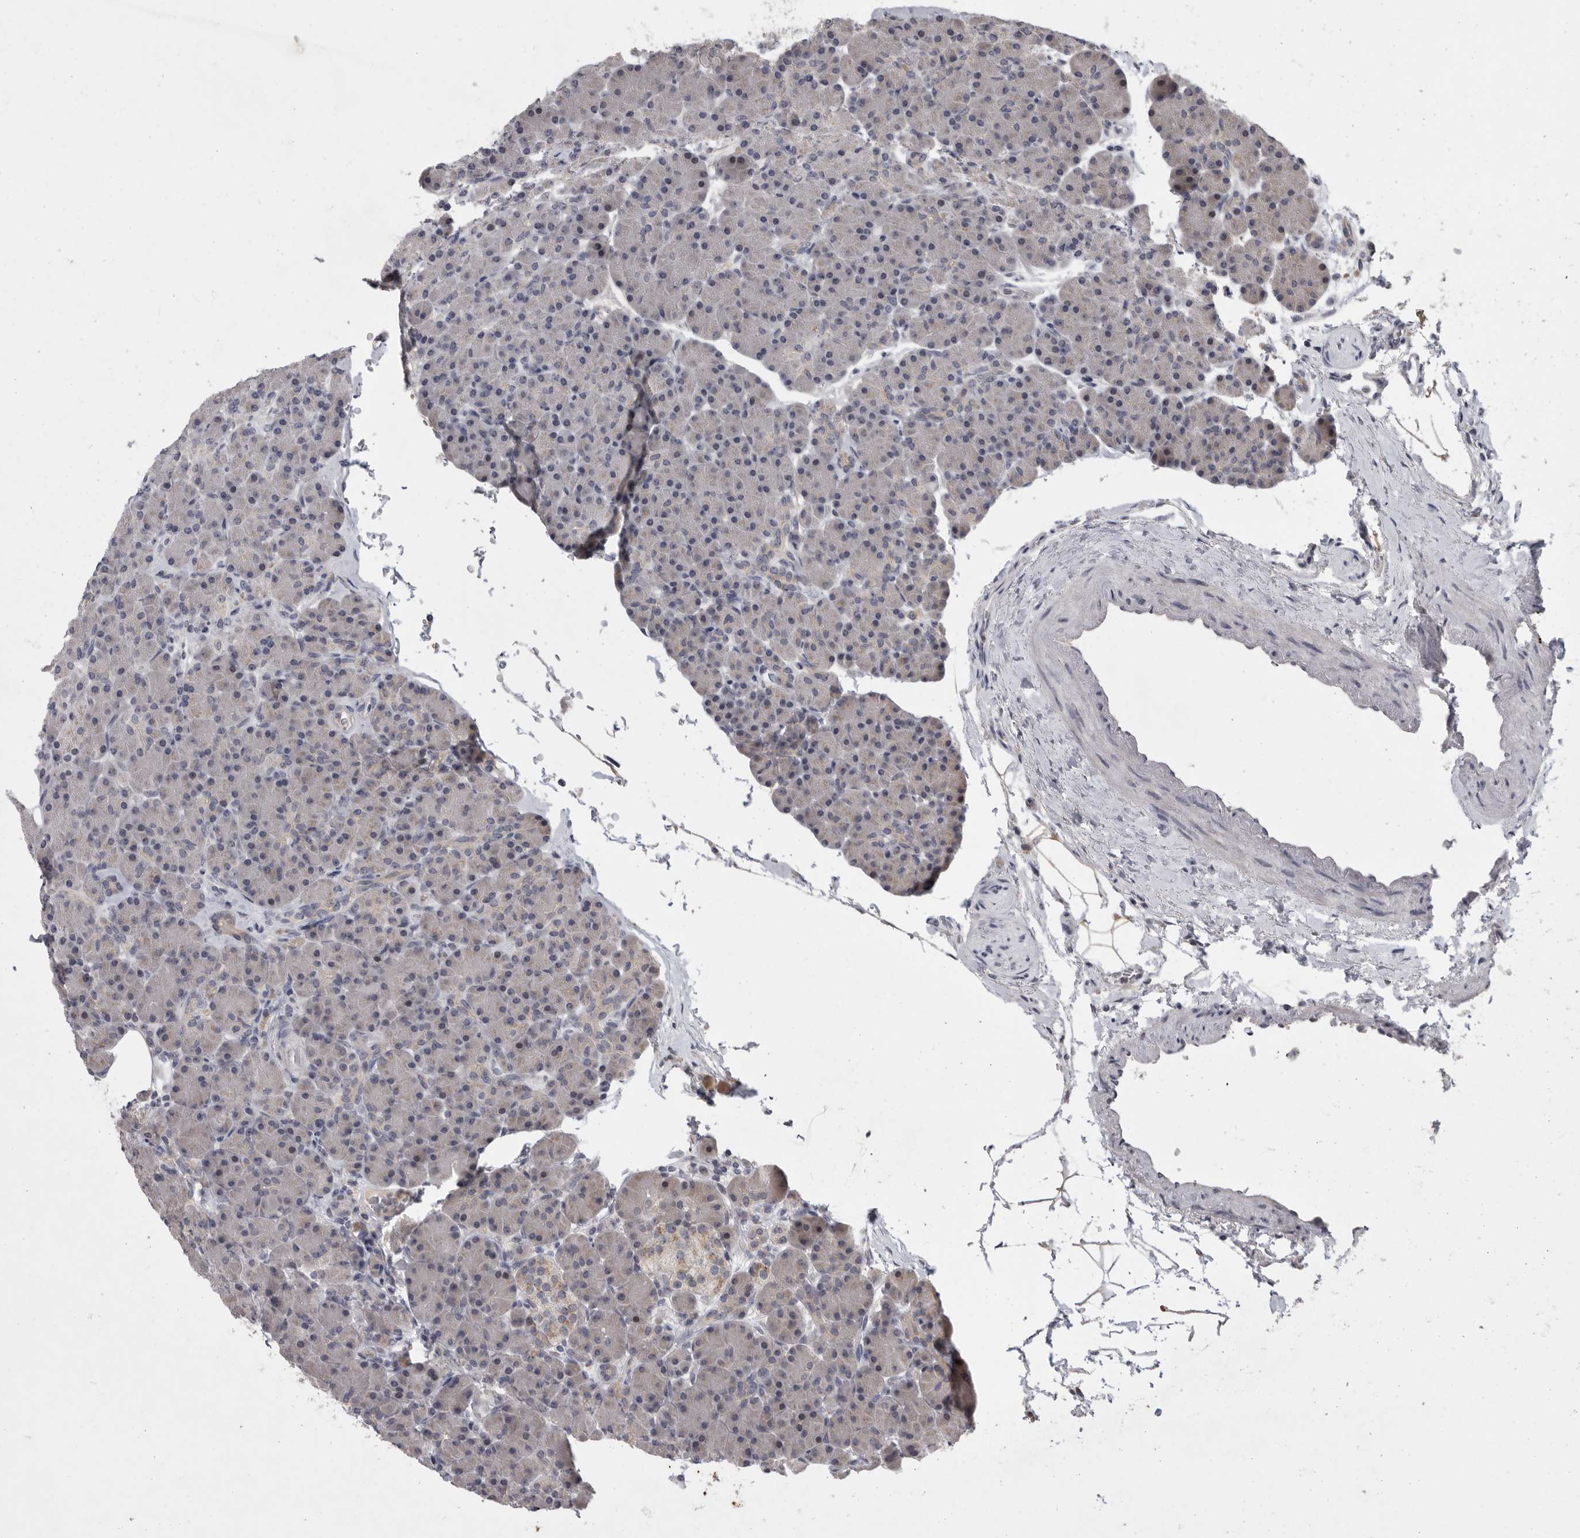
{"staining": {"intensity": "negative", "quantity": "none", "location": "none"}, "tissue": "pancreas", "cell_type": "Exocrine glandular cells", "image_type": "normal", "snomed": [{"axis": "morphology", "description": "Normal tissue, NOS"}, {"axis": "topography", "description": "Pancreas"}], "caption": "This image is of unremarkable pancreas stained with IHC to label a protein in brown with the nuclei are counter-stained blue. There is no staining in exocrine glandular cells.", "gene": "MAN2A1", "patient": {"sex": "female", "age": 43}}